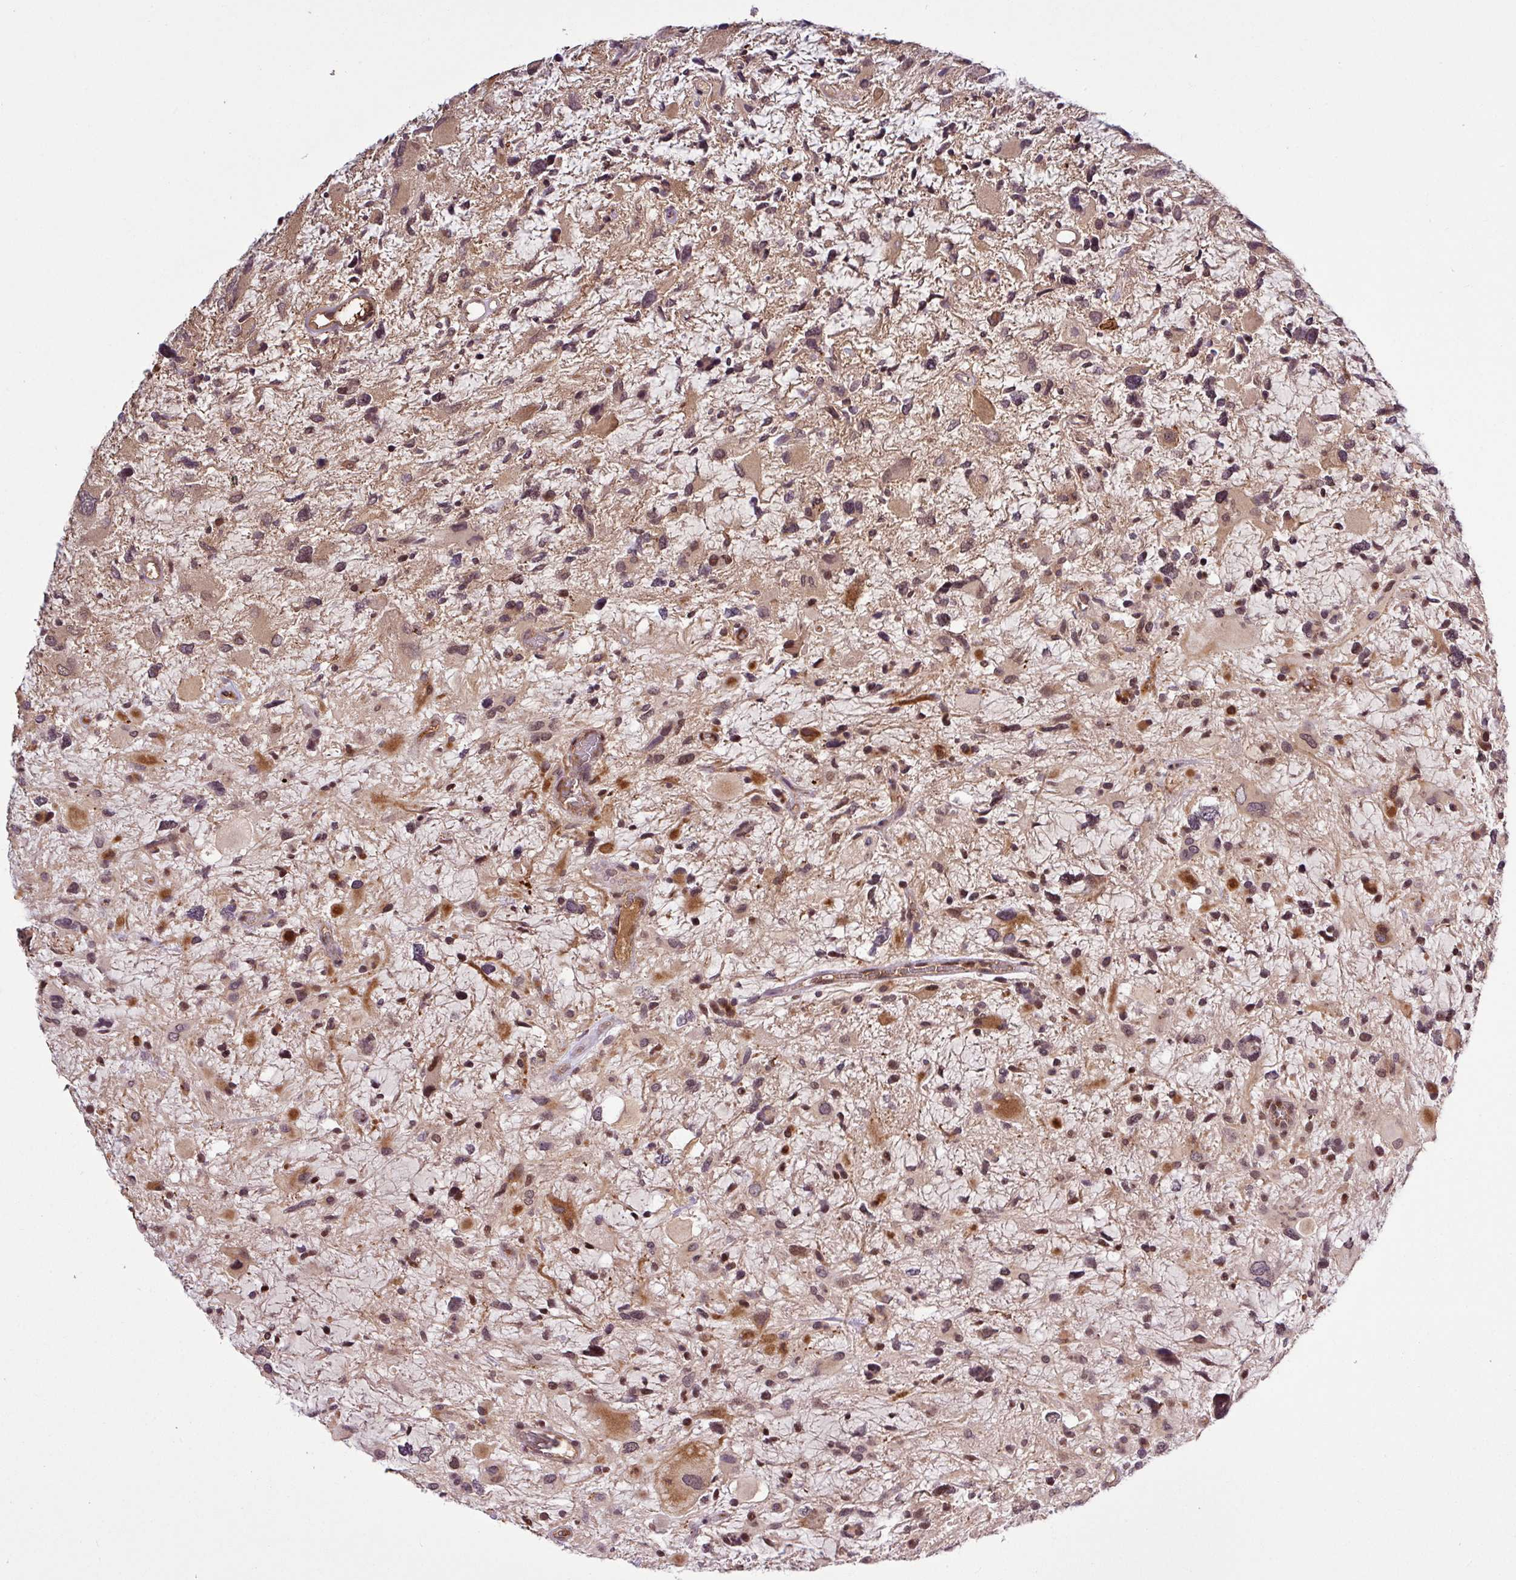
{"staining": {"intensity": "moderate", "quantity": ">75%", "location": "cytoplasmic/membranous,nuclear"}, "tissue": "glioma", "cell_type": "Tumor cells", "image_type": "cancer", "snomed": [{"axis": "morphology", "description": "Glioma, malignant, High grade"}, {"axis": "topography", "description": "Brain"}], "caption": "Protein expression analysis of glioma displays moderate cytoplasmic/membranous and nuclear staining in about >75% of tumor cells. (brown staining indicates protein expression, while blue staining denotes nuclei).", "gene": "ITPKC", "patient": {"sex": "female", "age": 11}}